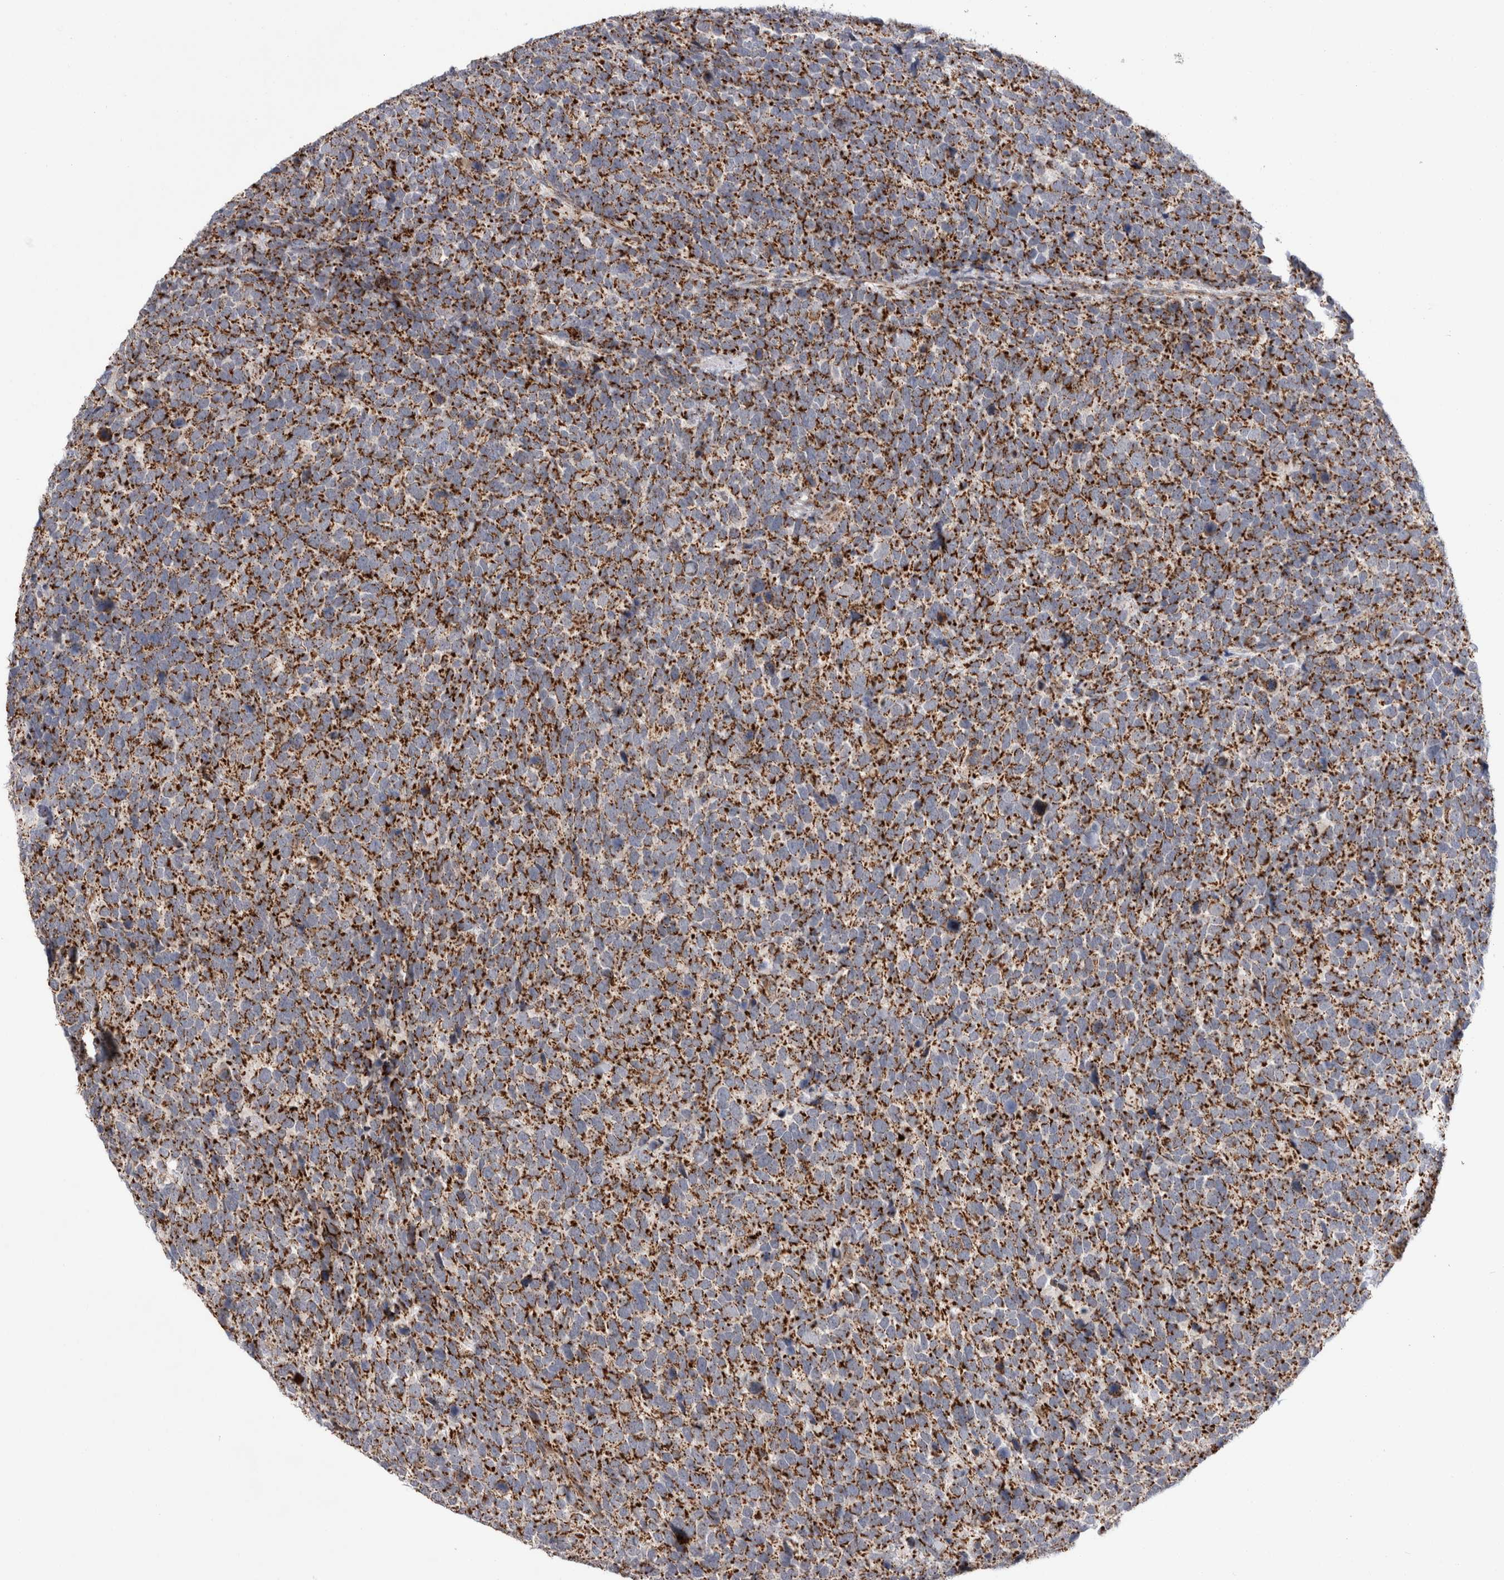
{"staining": {"intensity": "strong", "quantity": ">75%", "location": "cytoplasmic/membranous"}, "tissue": "urothelial cancer", "cell_type": "Tumor cells", "image_type": "cancer", "snomed": [{"axis": "morphology", "description": "Urothelial carcinoma, High grade"}, {"axis": "topography", "description": "Urinary bladder"}], "caption": "Human urothelial cancer stained with a protein marker shows strong staining in tumor cells.", "gene": "MRPL37", "patient": {"sex": "female", "age": 82}}